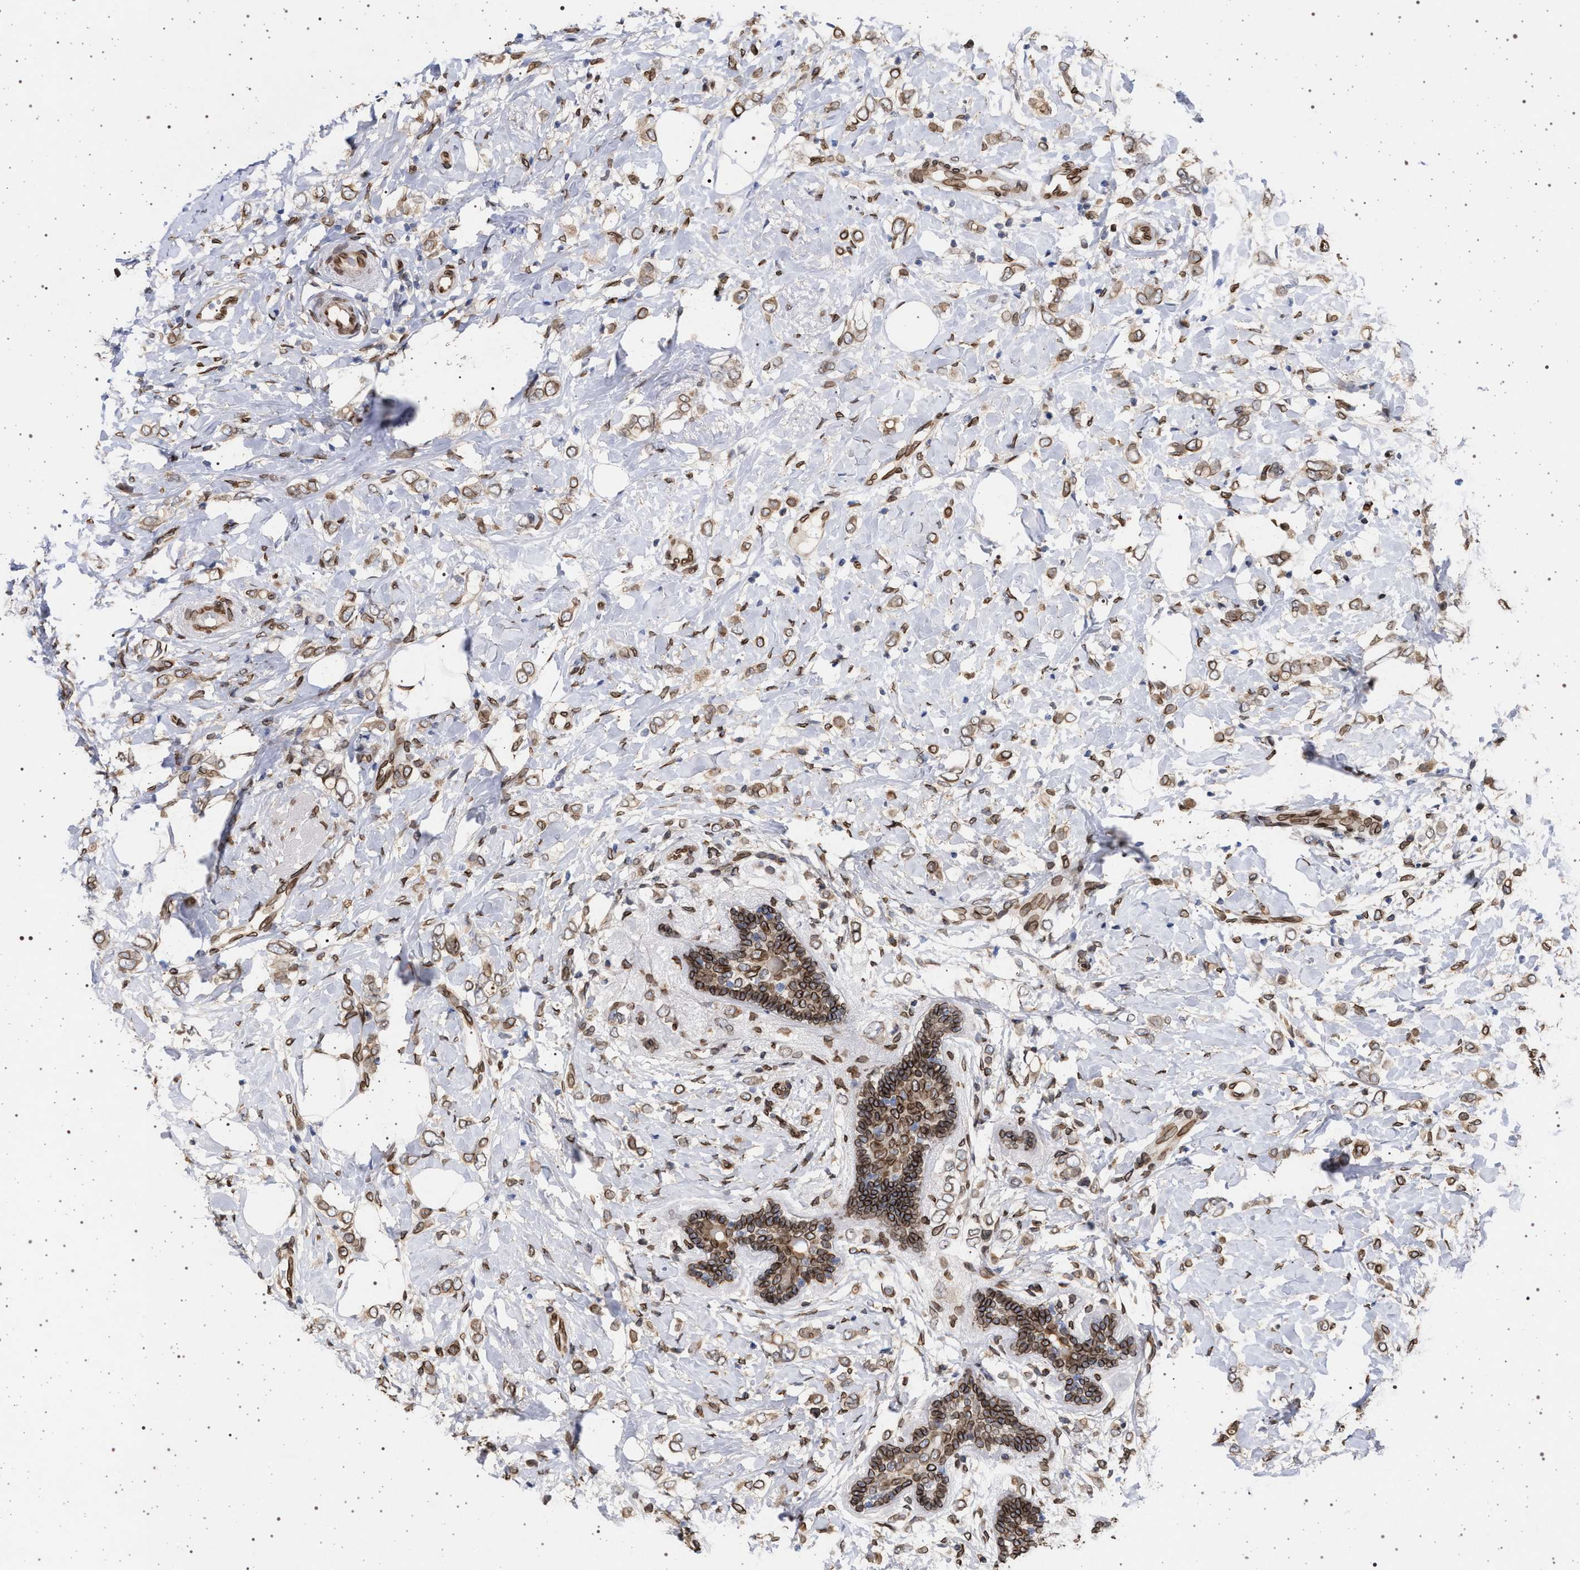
{"staining": {"intensity": "moderate", "quantity": ">75%", "location": "cytoplasmic/membranous,nuclear"}, "tissue": "breast cancer", "cell_type": "Tumor cells", "image_type": "cancer", "snomed": [{"axis": "morphology", "description": "Normal tissue, NOS"}, {"axis": "morphology", "description": "Lobular carcinoma"}, {"axis": "topography", "description": "Breast"}], "caption": "Immunohistochemical staining of human breast lobular carcinoma displays medium levels of moderate cytoplasmic/membranous and nuclear positivity in about >75% of tumor cells.", "gene": "ING2", "patient": {"sex": "female", "age": 47}}